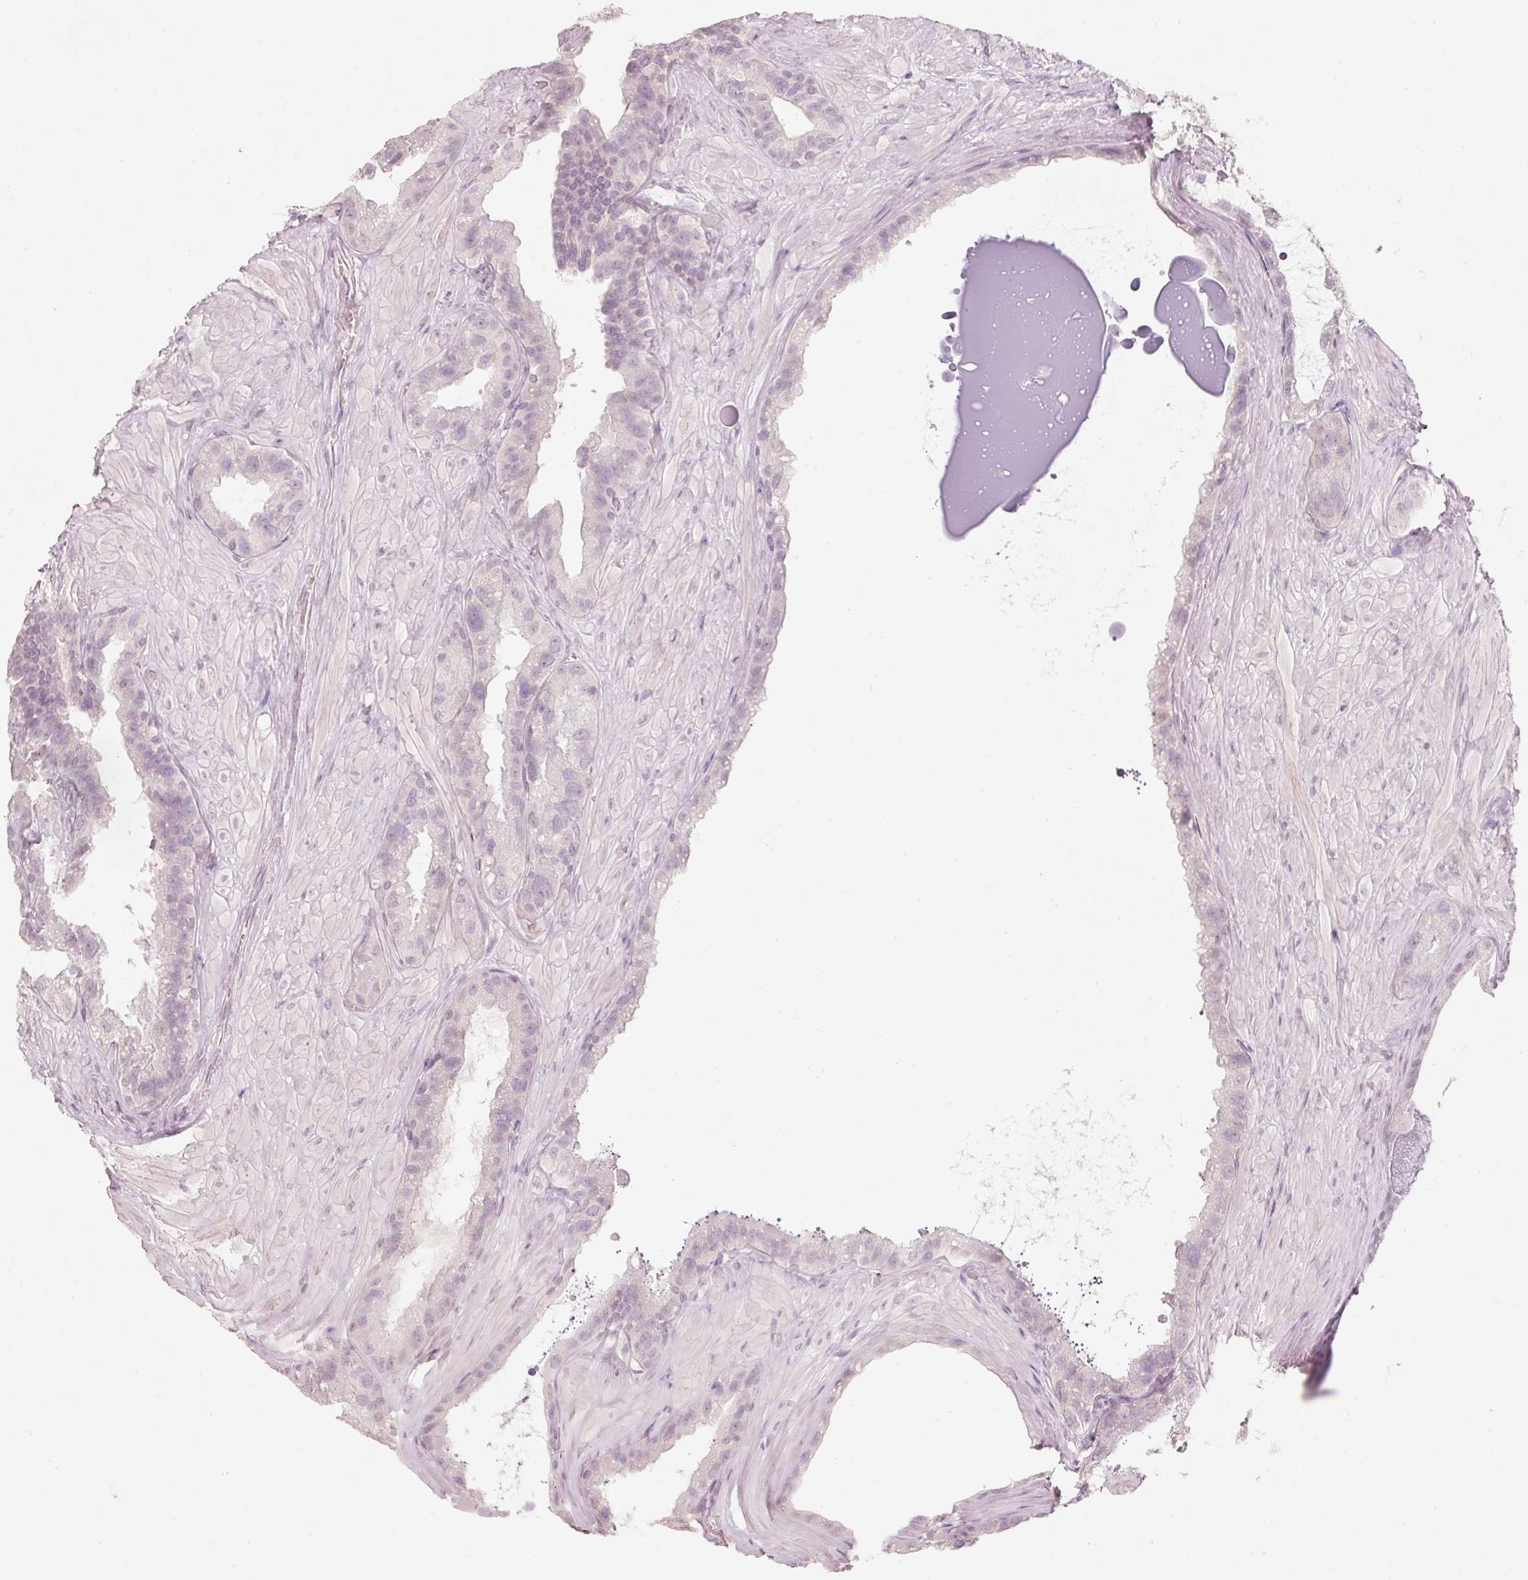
{"staining": {"intensity": "negative", "quantity": "none", "location": "none"}, "tissue": "seminal vesicle", "cell_type": "Glandular cells", "image_type": "normal", "snomed": [{"axis": "morphology", "description": "Normal tissue, NOS"}, {"axis": "topography", "description": "Seminal veicle"}, {"axis": "topography", "description": "Peripheral nerve tissue"}], "caption": "Immunohistochemistry (IHC) micrograph of unremarkable seminal vesicle: human seminal vesicle stained with DAB (3,3'-diaminobenzidine) reveals no significant protein expression in glandular cells. (DAB (3,3'-diaminobenzidine) IHC visualized using brightfield microscopy, high magnification).", "gene": "STEAP1", "patient": {"sex": "male", "age": 76}}